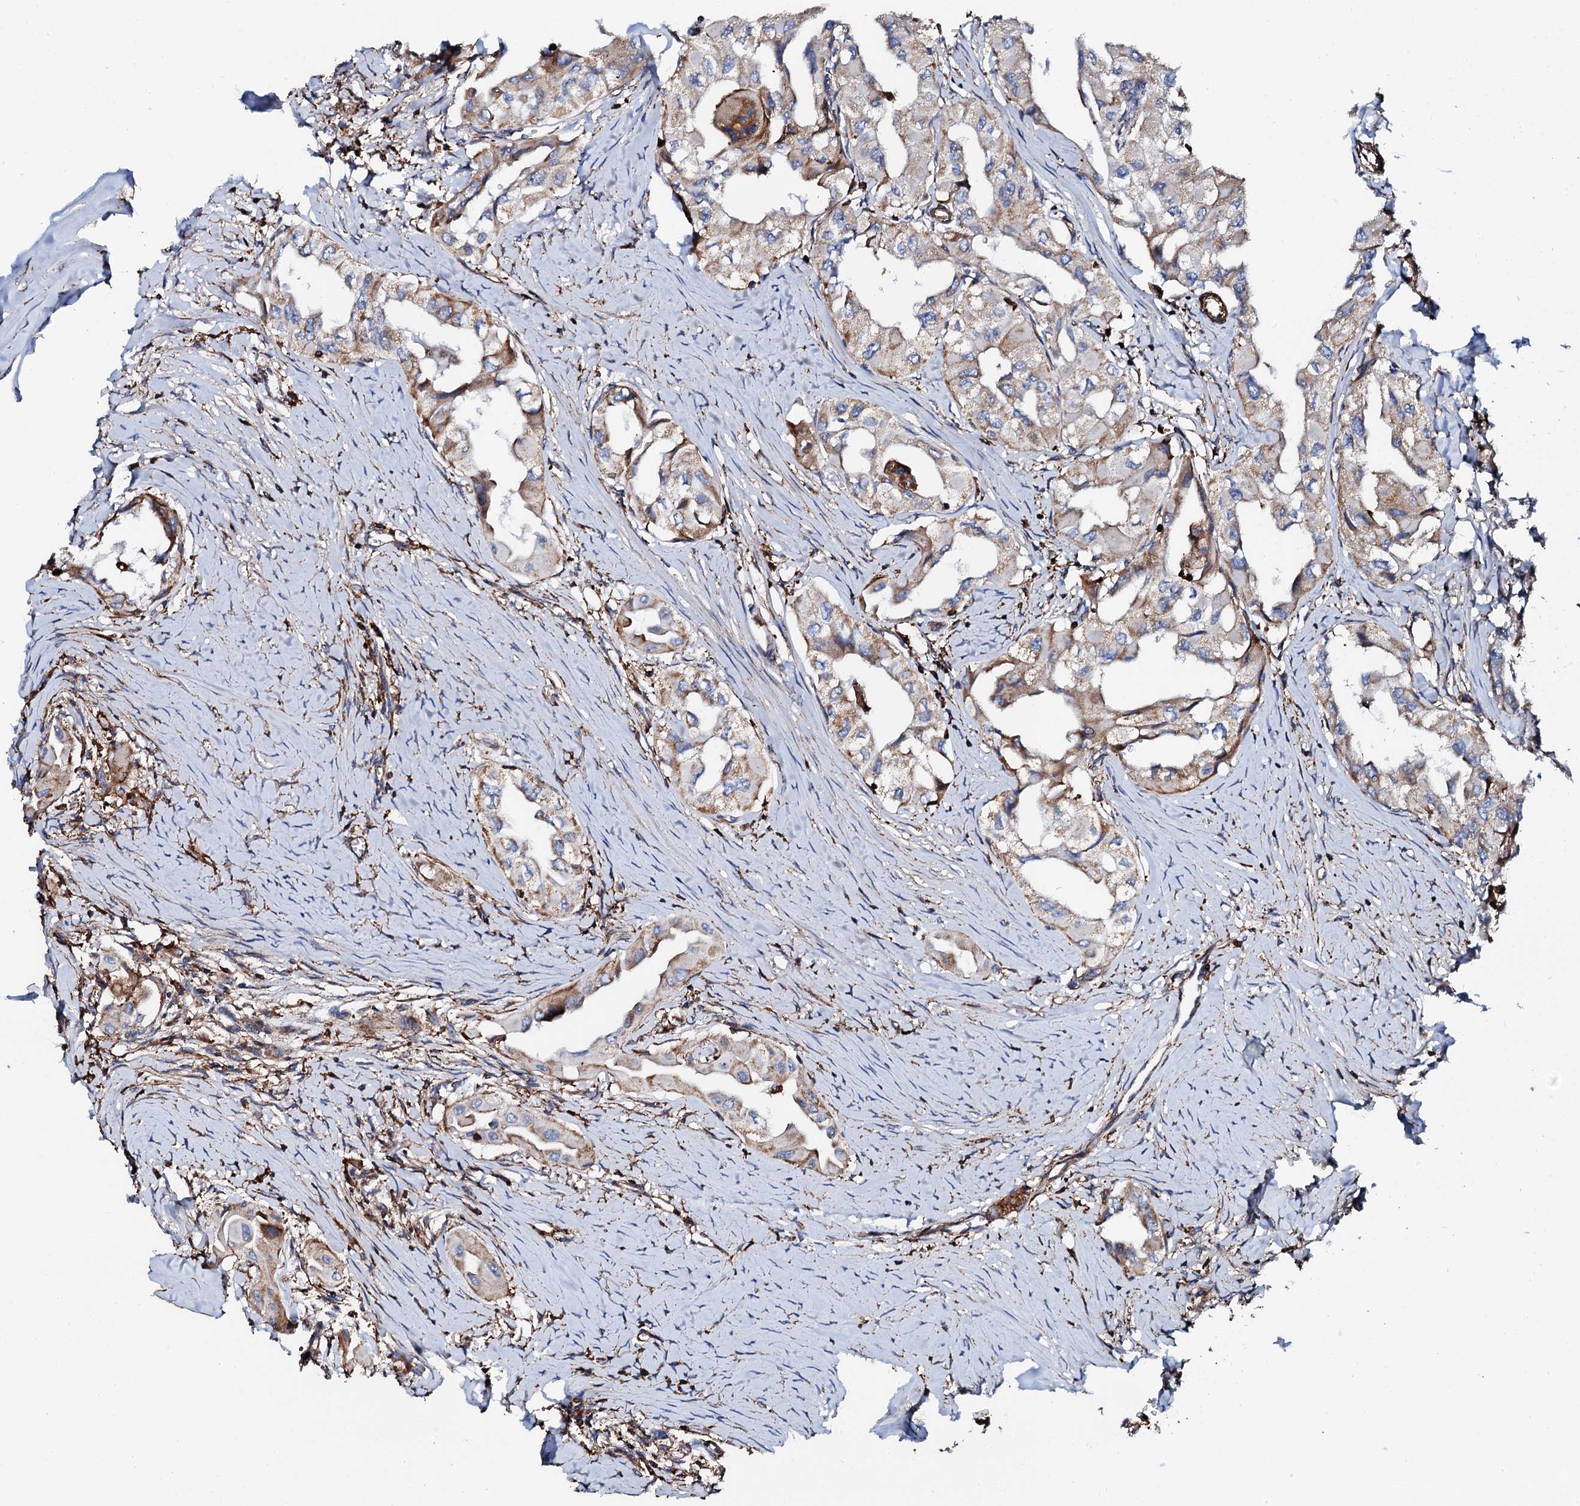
{"staining": {"intensity": "moderate", "quantity": "25%-75%", "location": "cytoplasmic/membranous"}, "tissue": "thyroid cancer", "cell_type": "Tumor cells", "image_type": "cancer", "snomed": [{"axis": "morphology", "description": "Papillary adenocarcinoma, NOS"}, {"axis": "topography", "description": "Thyroid gland"}], "caption": "High-magnification brightfield microscopy of thyroid cancer (papillary adenocarcinoma) stained with DAB (3,3'-diaminobenzidine) (brown) and counterstained with hematoxylin (blue). tumor cells exhibit moderate cytoplasmic/membranous staining is identified in approximately25%-75% of cells.", "gene": "INTS10", "patient": {"sex": "female", "age": 59}}